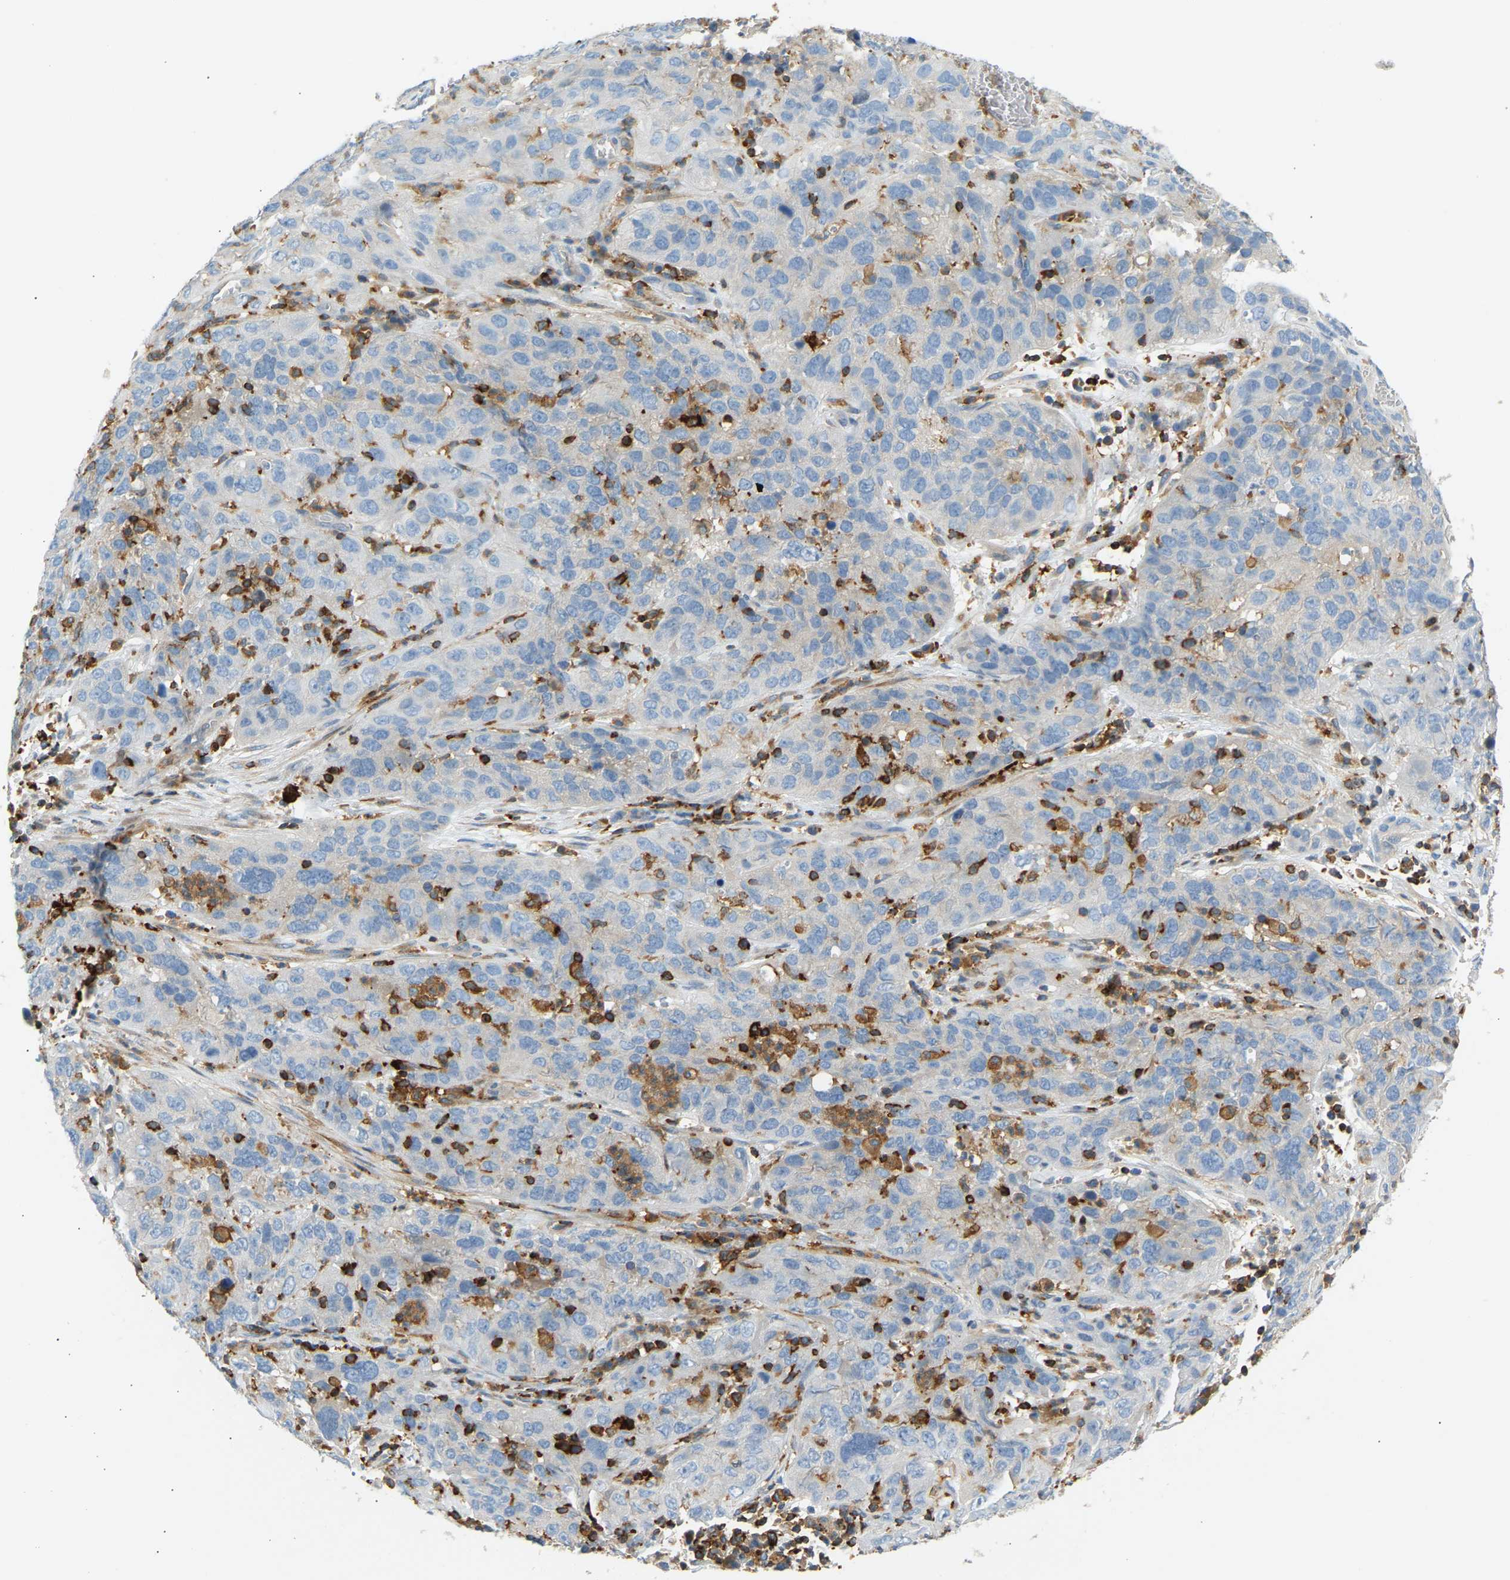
{"staining": {"intensity": "negative", "quantity": "none", "location": "none"}, "tissue": "cervical cancer", "cell_type": "Tumor cells", "image_type": "cancer", "snomed": [{"axis": "morphology", "description": "Squamous cell carcinoma, NOS"}, {"axis": "topography", "description": "Cervix"}], "caption": "Histopathology image shows no significant protein expression in tumor cells of squamous cell carcinoma (cervical).", "gene": "FNBP1", "patient": {"sex": "female", "age": 32}}